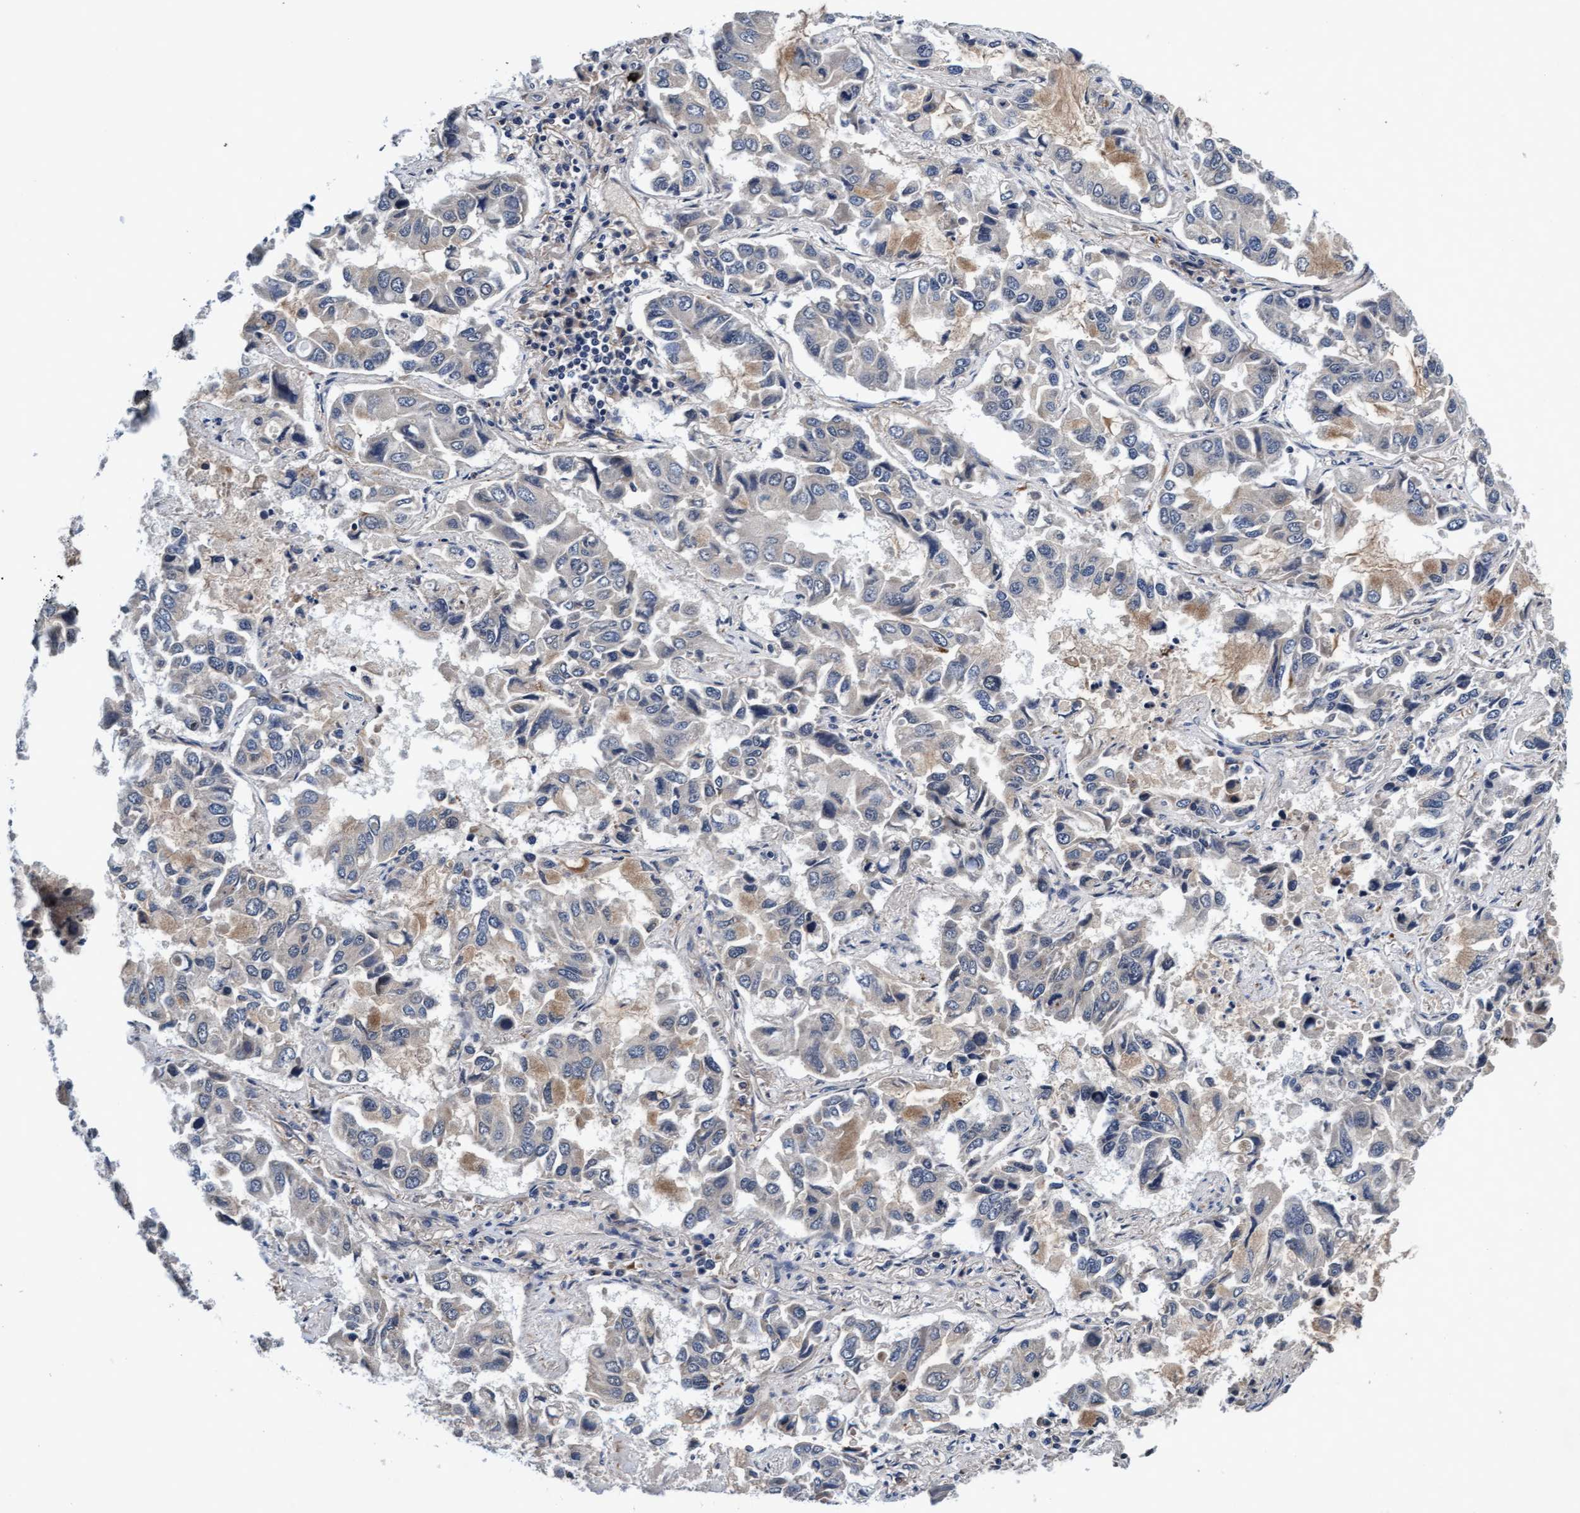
{"staining": {"intensity": "weak", "quantity": "<25%", "location": "cytoplasmic/membranous"}, "tissue": "lung cancer", "cell_type": "Tumor cells", "image_type": "cancer", "snomed": [{"axis": "morphology", "description": "Adenocarcinoma, NOS"}, {"axis": "topography", "description": "Lung"}], "caption": "Immunohistochemical staining of lung adenocarcinoma reveals no significant positivity in tumor cells. The staining was performed using DAB (3,3'-diaminobenzidine) to visualize the protein expression in brown, while the nuclei were stained in blue with hematoxylin (Magnification: 20x).", "gene": "EFCAB13", "patient": {"sex": "male", "age": 64}}